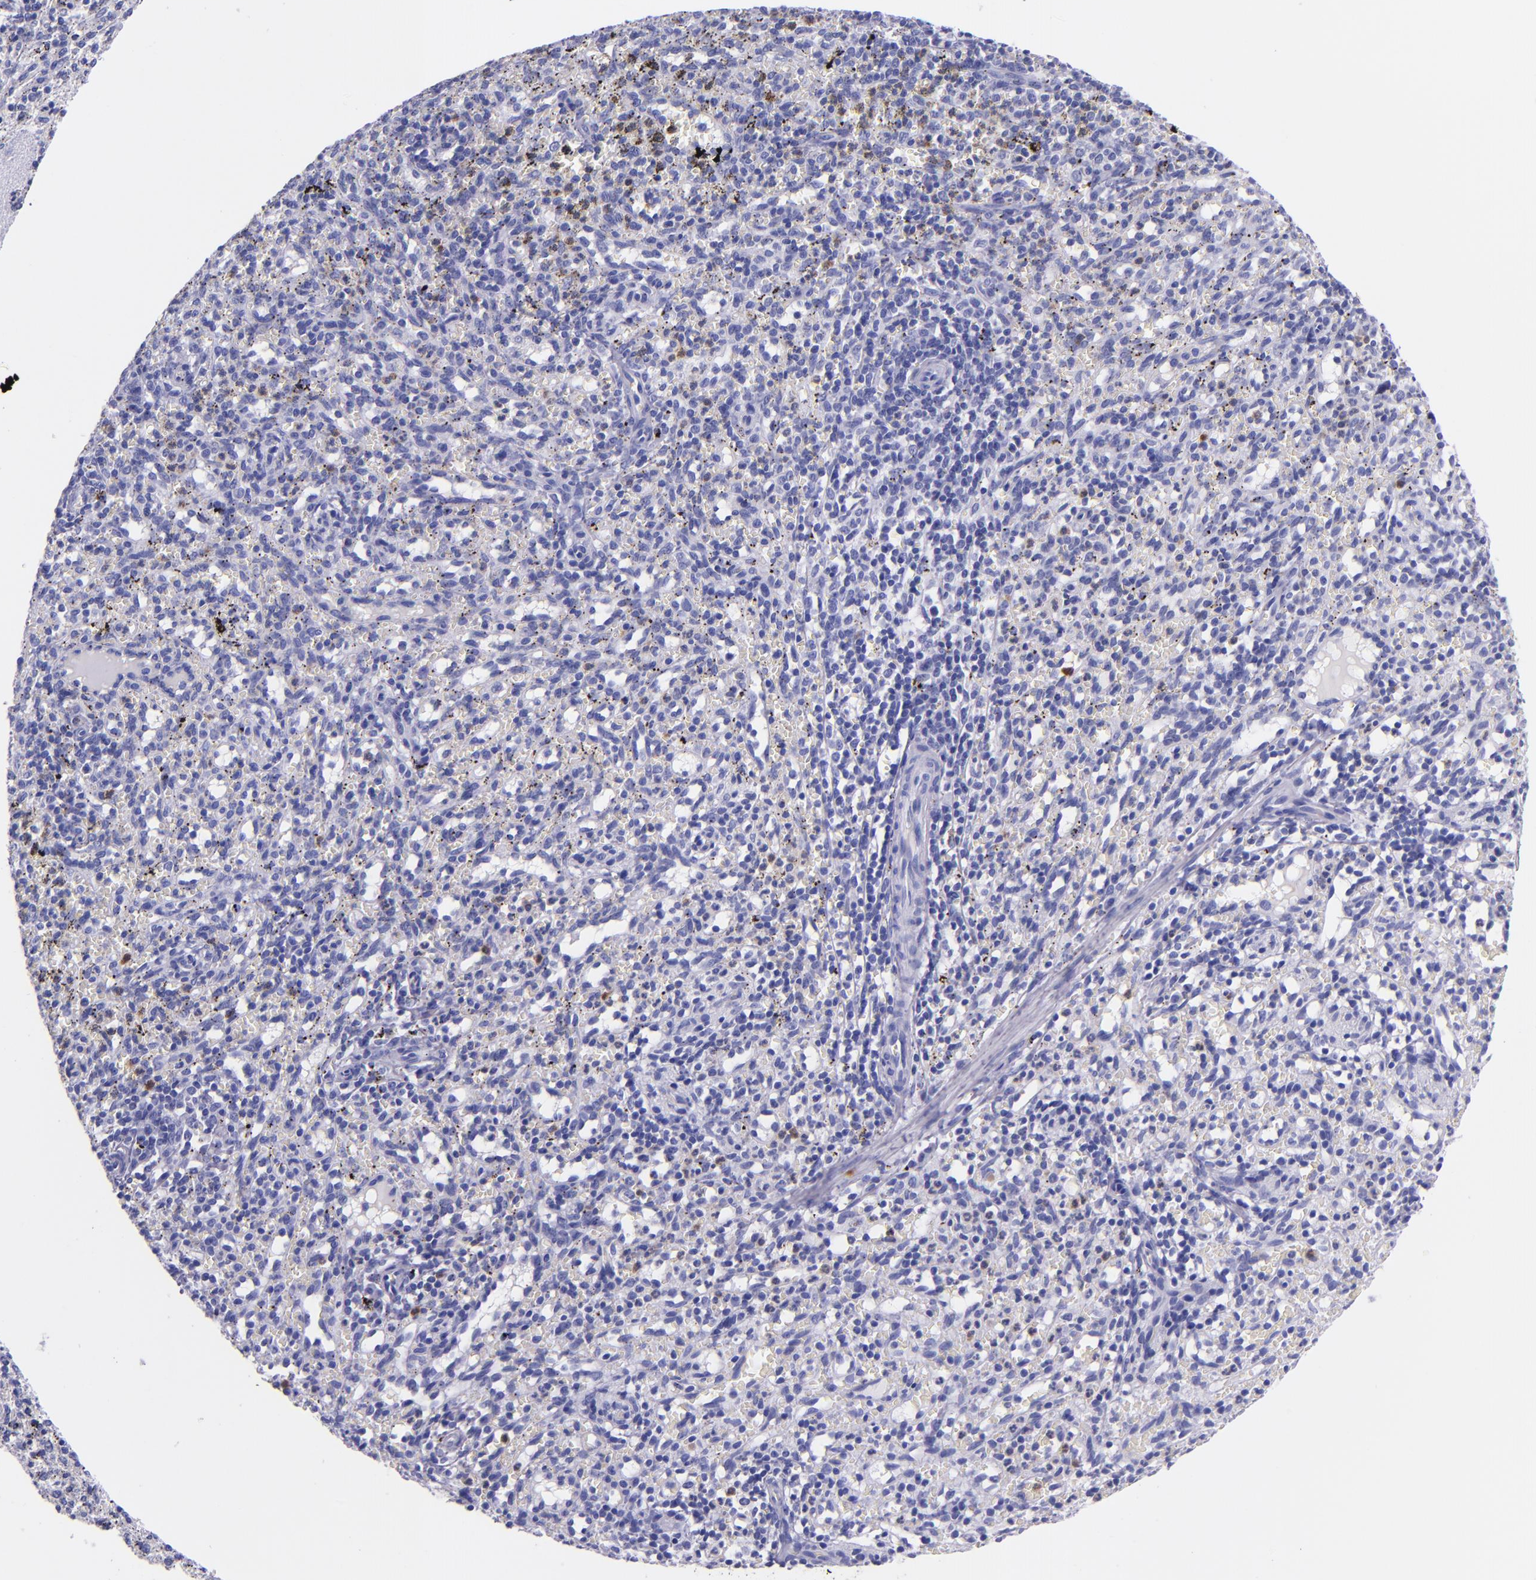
{"staining": {"intensity": "weak", "quantity": "<25%", "location": "cytoplasmic/membranous"}, "tissue": "spleen", "cell_type": "Cells in red pulp", "image_type": "normal", "snomed": [{"axis": "morphology", "description": "Normal tissue, NOS"}, {"axis": "topography", "description": "Spleen"}], "caption": "Immunohistochemical staining of unremarkable spleen exhibits no significant expression in cells in red pulp.", "gene": "SLPI", "patient": {"sex": "female", "age": 10}}